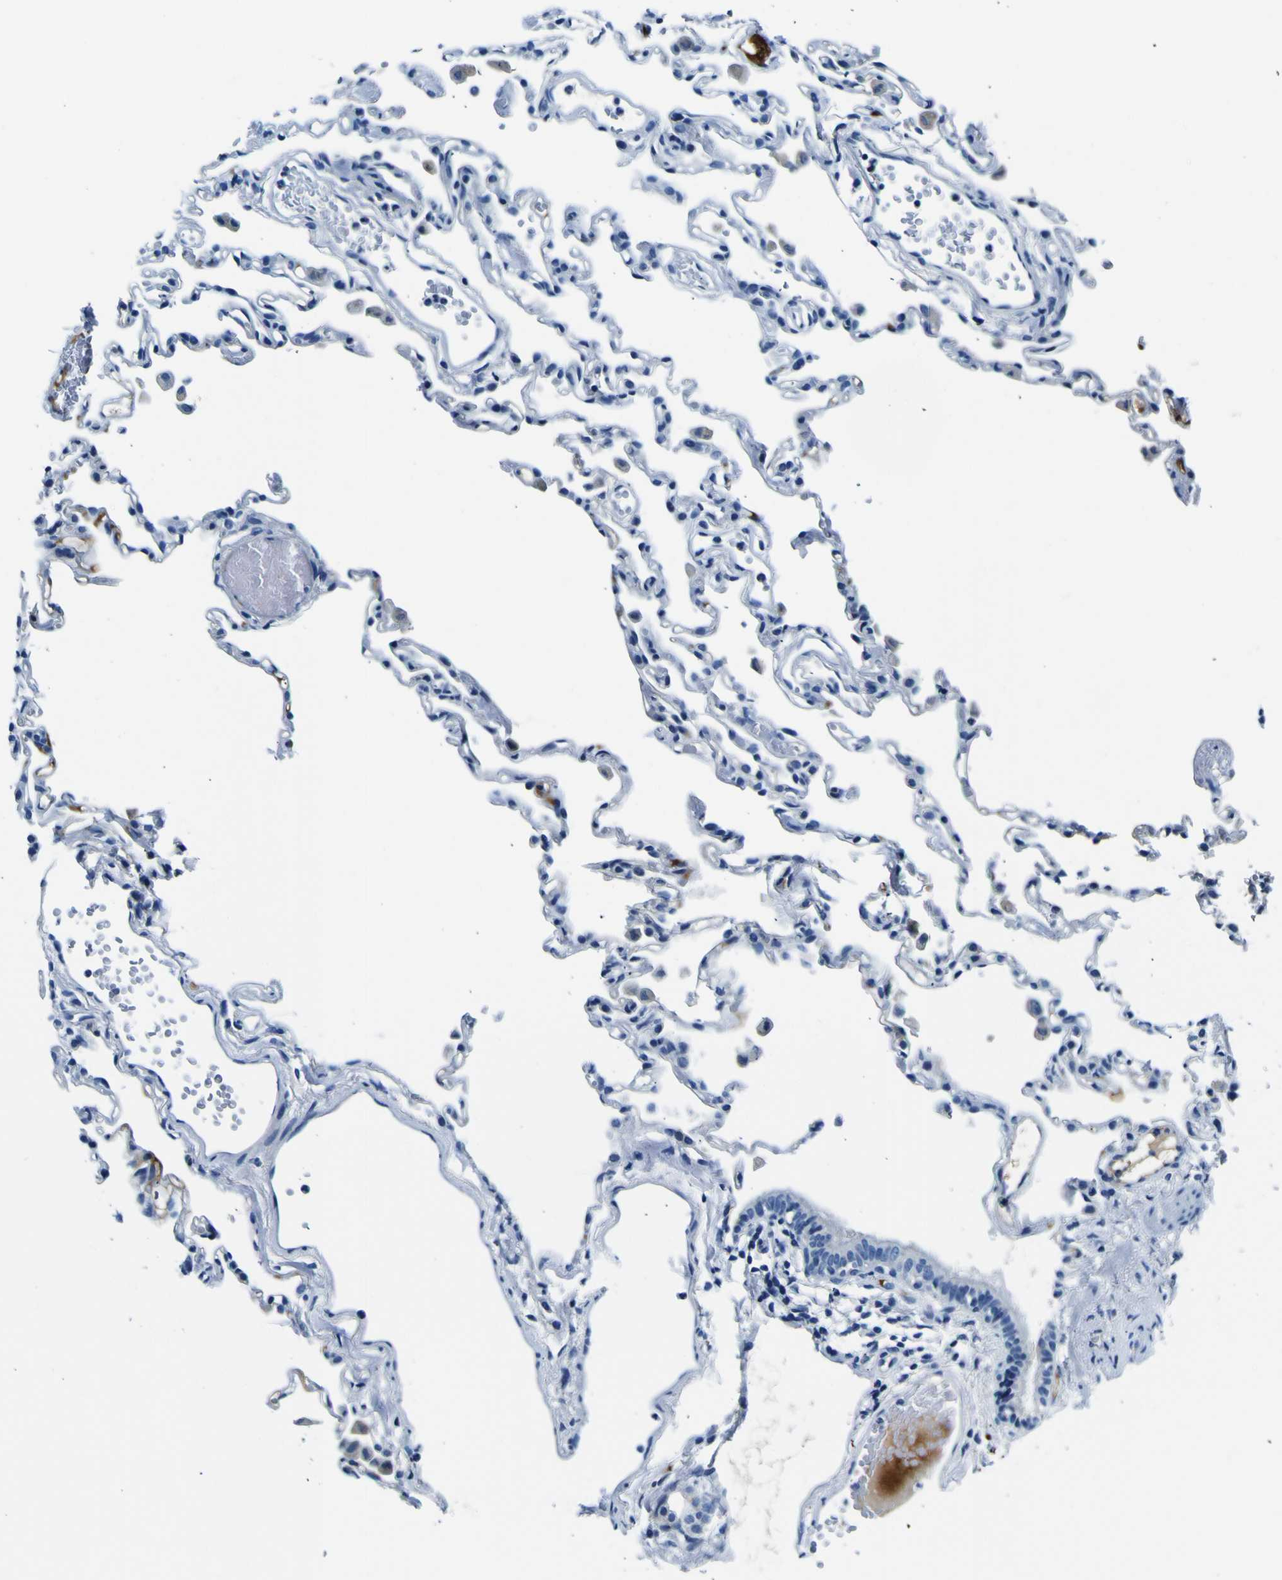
{"staining": {"intensity": "negative", "quantity": "none", "location": "none"}, "tissue": "lung", "cell_type": "Alveolar cells", "image_type": "normal", "snomed": [{"axis": "morphology", "description": "Normal tissue, NOS"}, {"axis": "topography", "description": "Lung"}], "caption": "An immunohistochemistry photomicrograph of benign lung is shown. There is no staining in alveolar cells of lung.", "gene": "ADGRA2", "patient": {"sex": "female", "age": 49}}